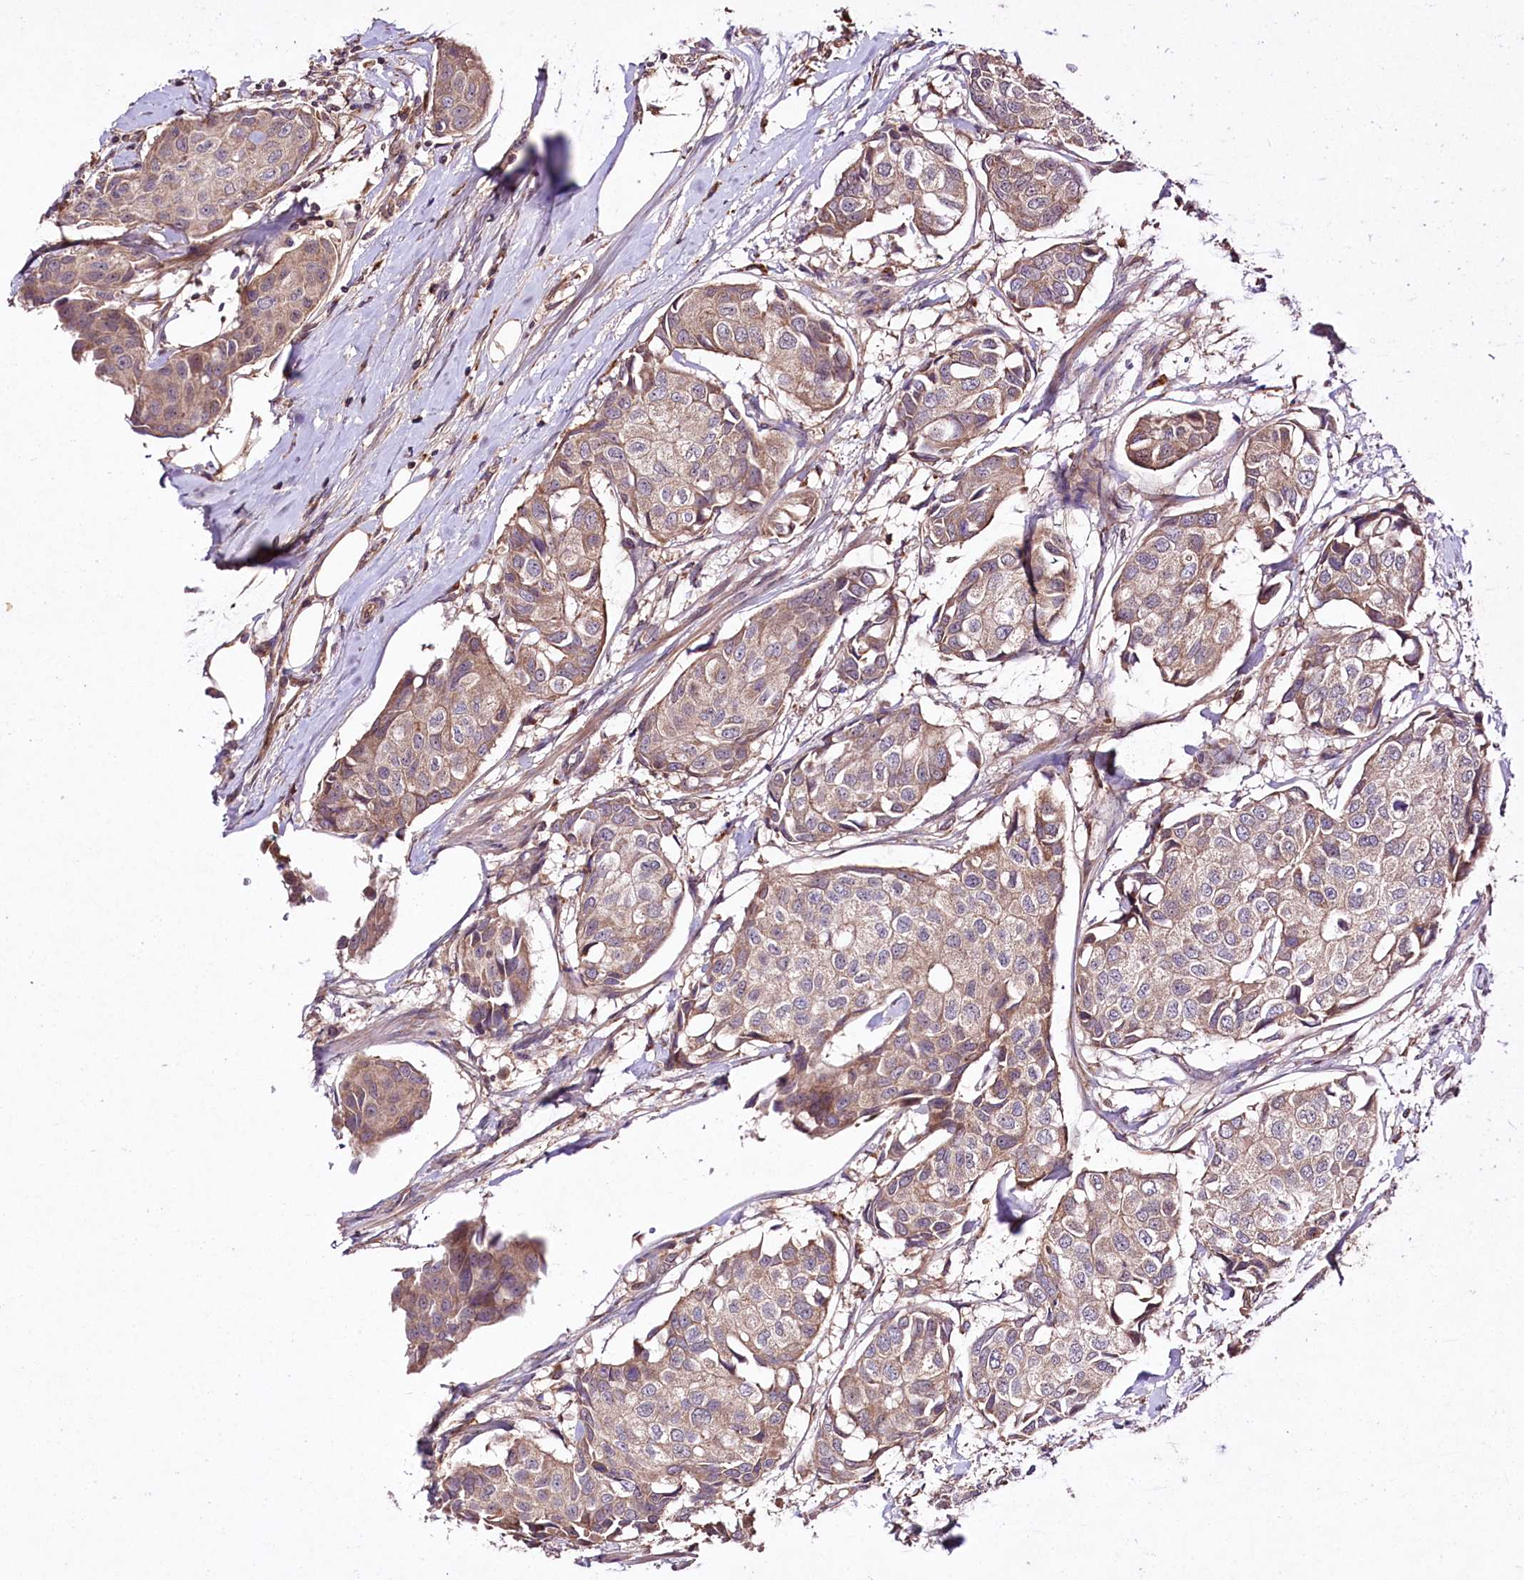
{"staining": {"intensity": "moderate", "quantity": ">75%", "location": "cytoplasmic/membranous"}, "tissue": "breast cancer", "cell_type": "Tumor cells", "image_type": "cancer", "snomed": [{"axis": "morphology", "description": "Duct carcinoma"}, {"axis": "topography", "description": "Breast"}], "caption": "An image showing moderate cytoplasmic/membranous expression in approximately >75% of tumor cells in breast cancer, as visualized by brown immunohistochemical staining.", "gene": "TNPO3", "patient": {"sex": "female", "age": 80}}